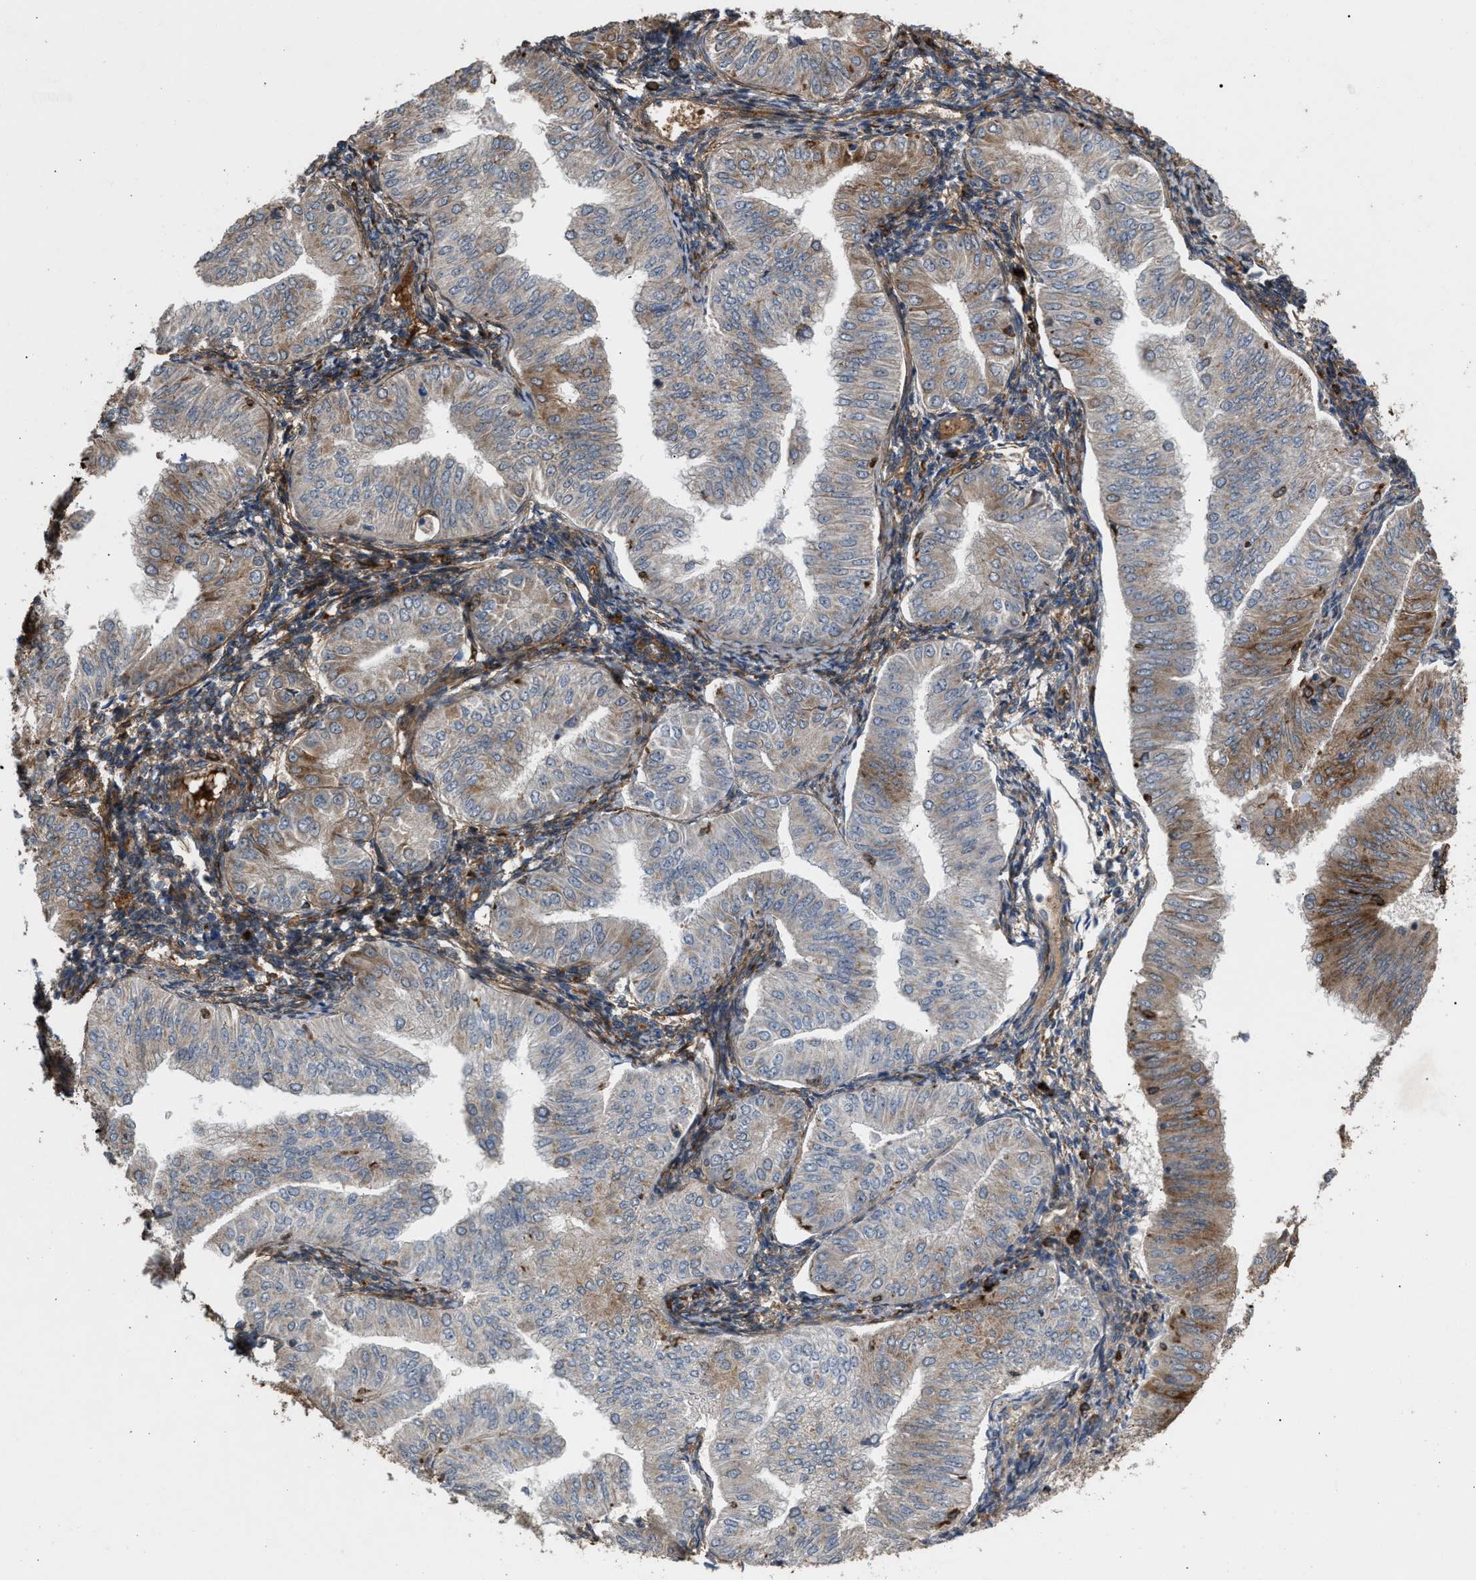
{"staining": {"intensity": "moderate", "quantity": "<25%", "location": "cytoplasmic/membranous"}, "tissue": "endometrial cancer", "cell_type": "Tumor cells", "image_type": "cancer", "snomed": [{"axis": "morphology", "description": "Normal tissue, NOS"}, {"axis": "morphology", "description": "Adenocarcinoma, NOS"}, {"axis": "topography", "description": "Endometrium"}], "caption": "Approximately <25% of tumor cells in endometrial cancer reveal moderate cytoplasmic/membranous protein positivity as visualized by brown immunohistochemical staining.", "gene": "GCC1", "patient": {"sex": "female", "age": 53}}